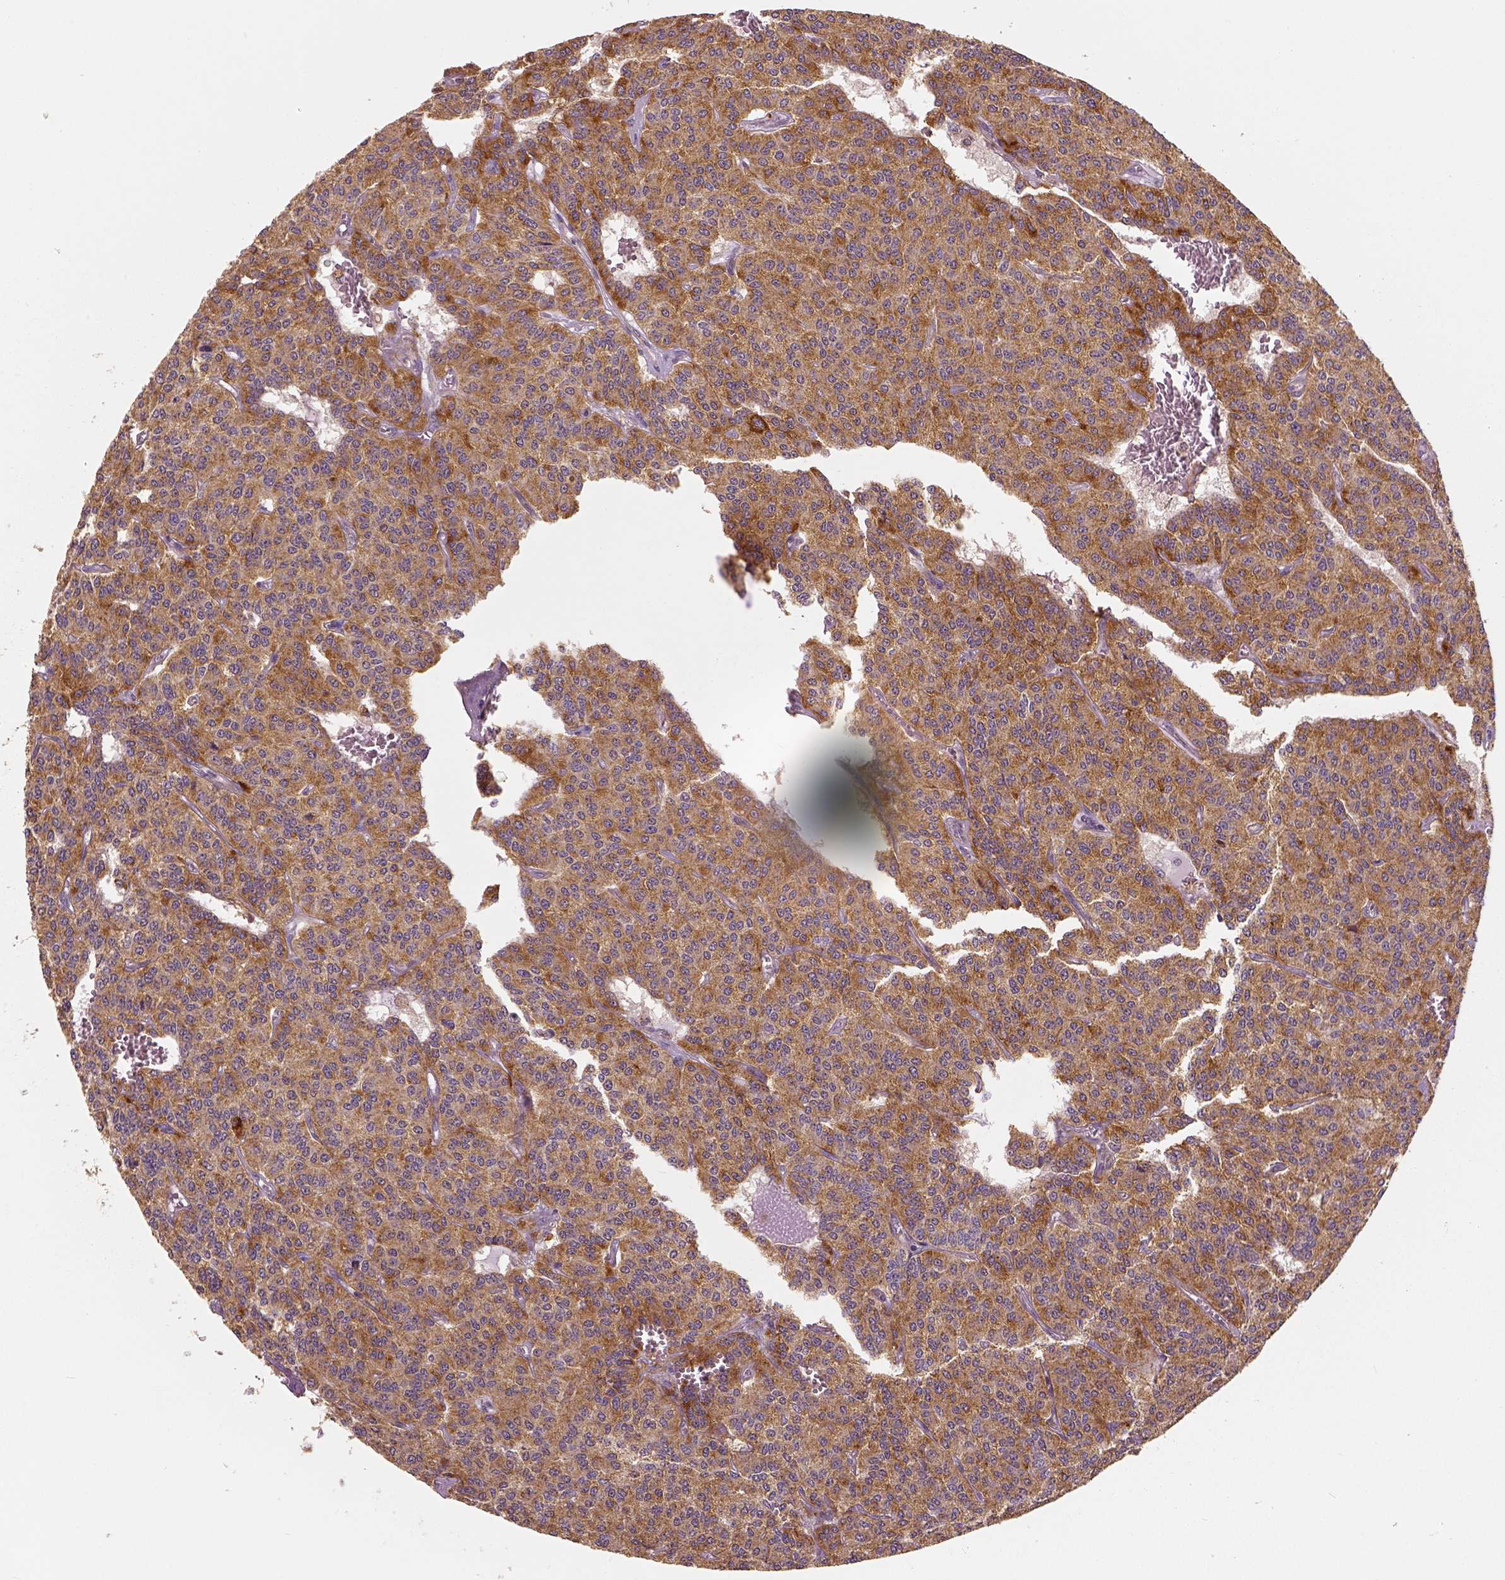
{"staining": {"intensity": "moderate", "quantity": ">75%", "location": "cytoplasmic/membranous"}, "tissue": "carcinoid", "cell_type": "Tumor cells", "image_type": "cancer", "snomed": [{"axis": "morphology", "description": "Carcinoid, malignant, NOS"}, {"axis": "topography", "description": "Lung"}], "caption": "High-magnification brightfield microscopy of carcinoid stained with DAB (brown) and counterstained with hematoxylin (blue). tumor cells exhibit moderate cytoplasmic/membranous positivity is identified in approximately>75% of cells.", "gene": "PGAM5", "patient": {"sex": "female", "age": 71}}